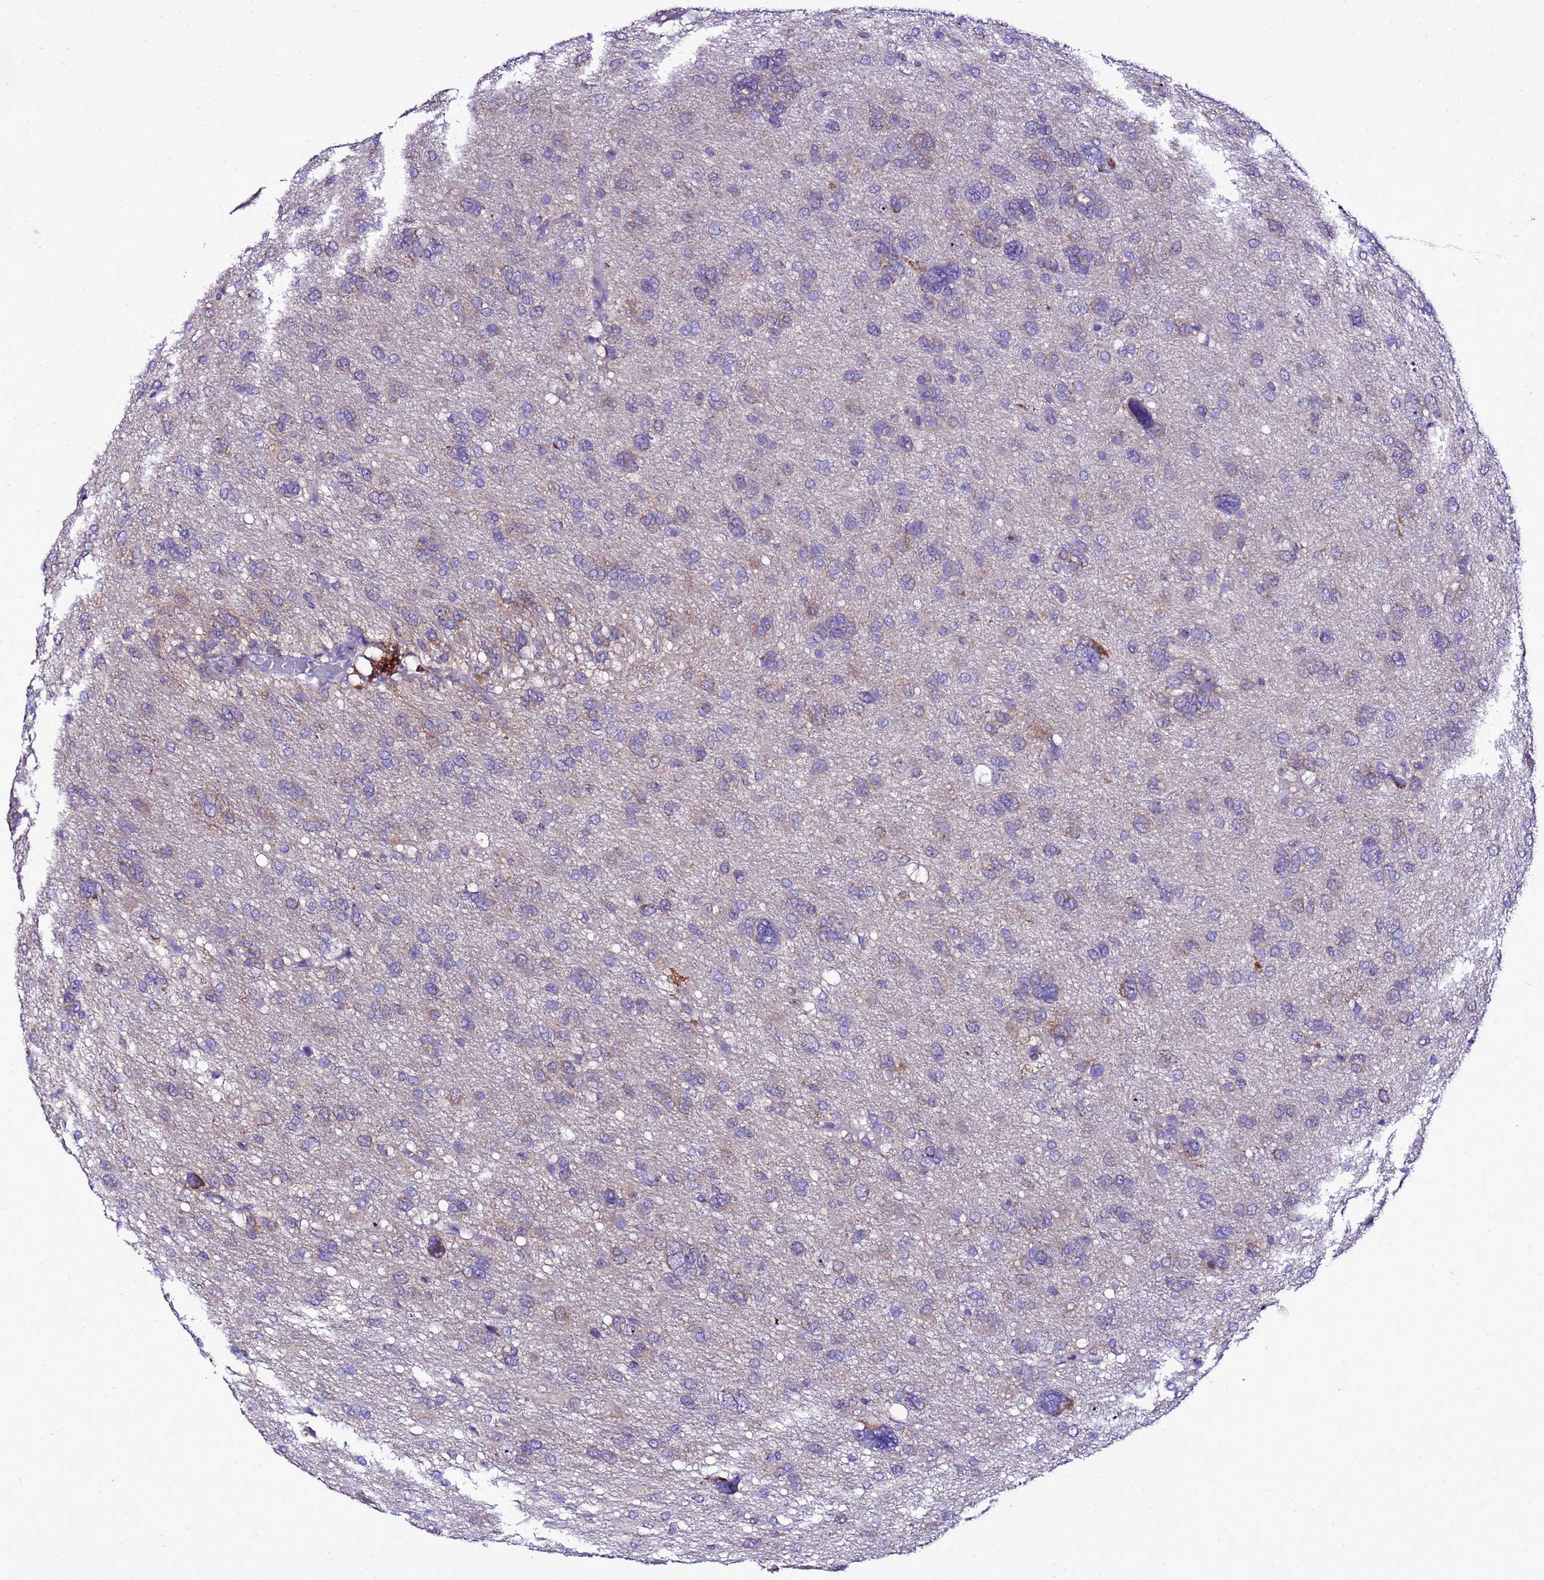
{"staining": {"intensity": "weak", "quantity": "<25%", "location": "cytoplasmic/membranous"}, "tissue": "glioma", "cell_type": "Tumor cells", "image_type": "cancer", "snomed": [{"axis": "morphology", "description": "Glioma, malignant, High grade"}, {"axis": "topography", "description": "Brain"}], "caption": "Tumor cells are negative for brown protein staining in high-grade glioma (malignant).", "gene": "DPH6", "patient": {"sex": "female", "age": 59}}